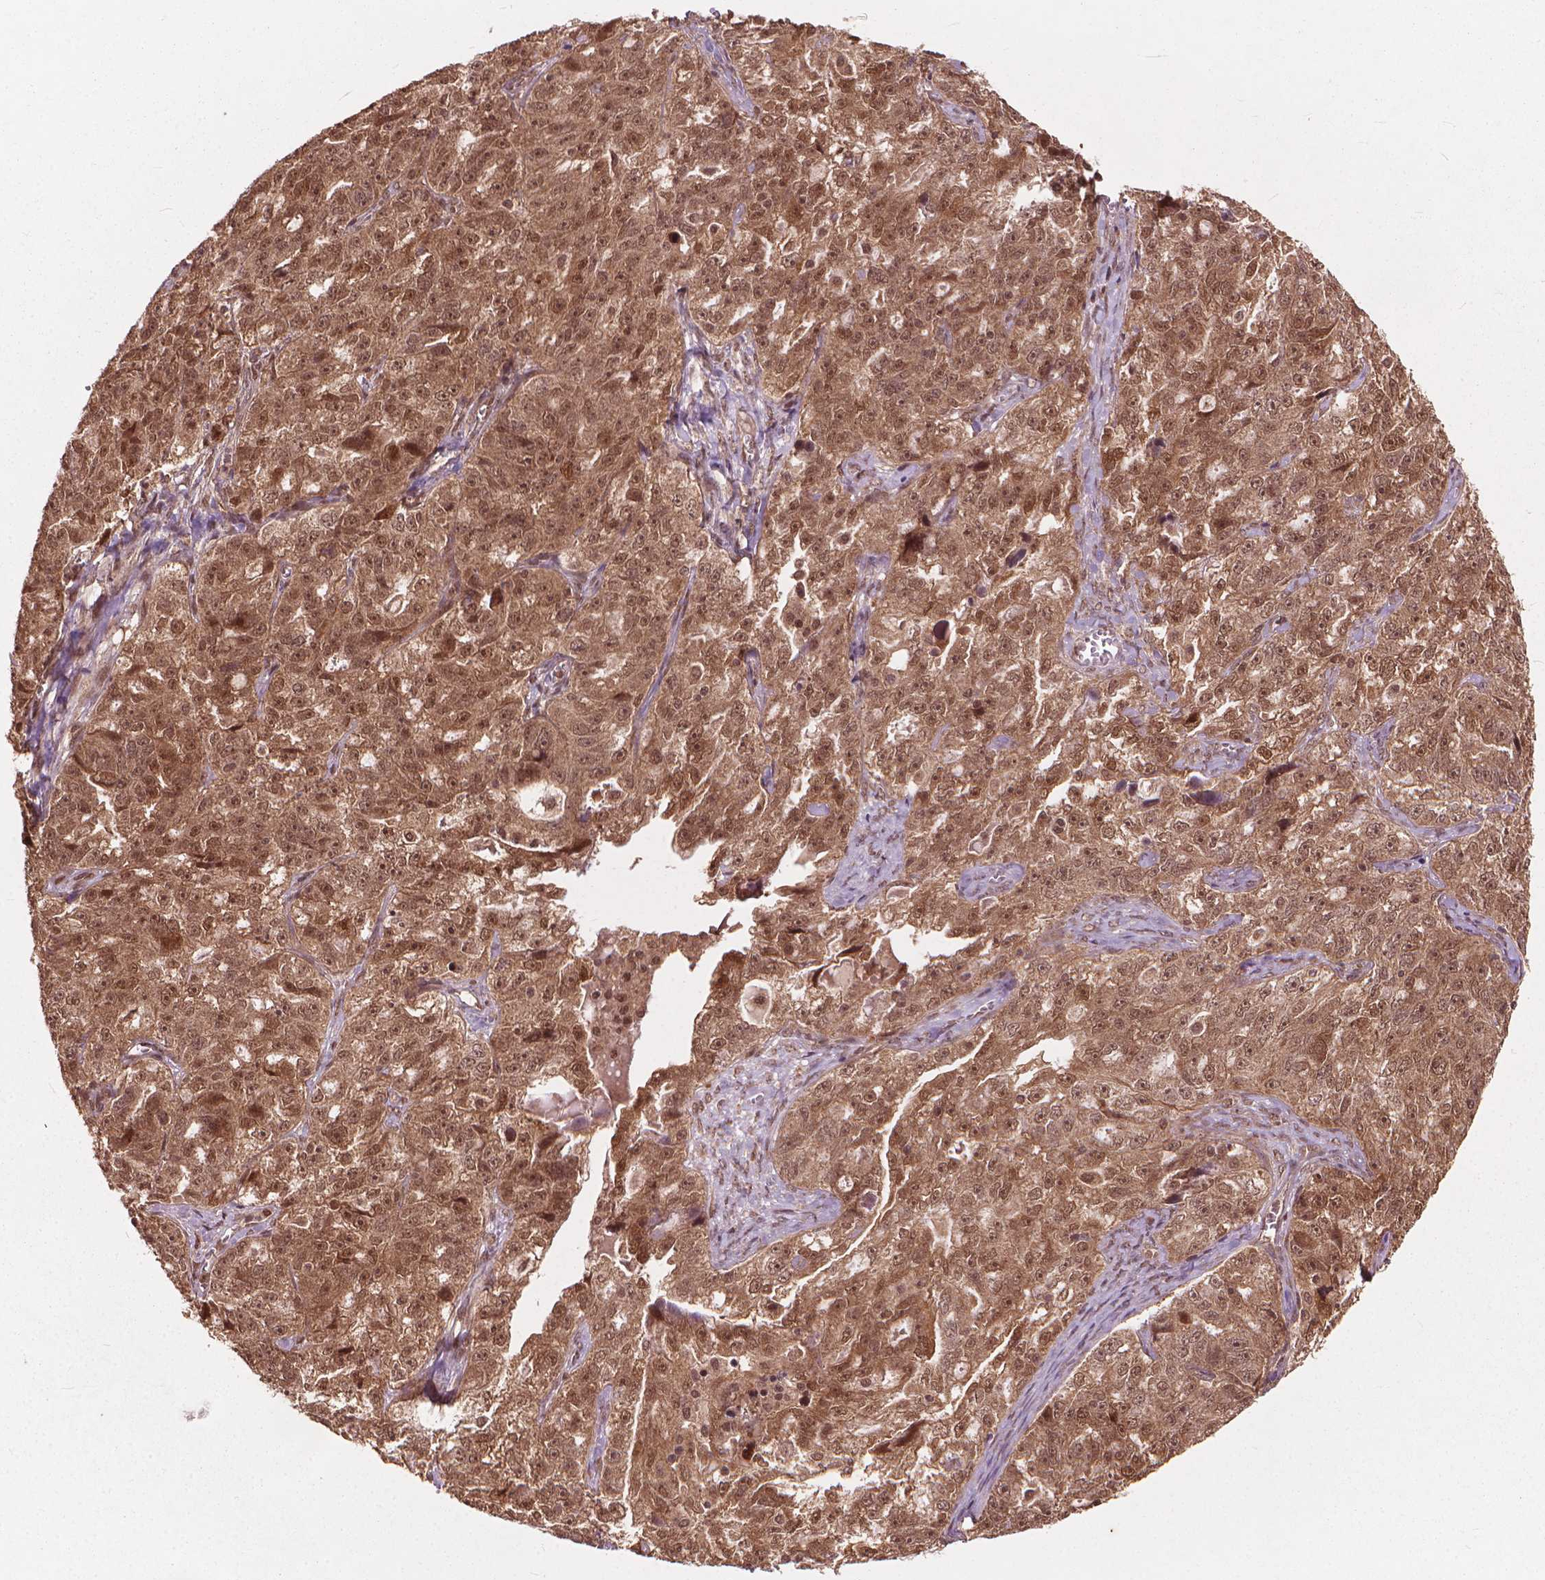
{"staining": {"intensity": "moderate", "quantity": ">75%", "location": "cytoplasmic/membranous,nuclear"}, "tissue": "ovarian cancer", "cell_type": "Tumor cells", "image_type": "cancer", "snomed": [{"axis": "morphology", "description": "Cystadenocarcinoma, serous, NOS"}, {"axis": "topography", "description": "Ovary"}], "caption": "The micrograph reveals immunohistochemical staining of serous cystadenocarcinoma (ovarian). There is moderate cytoplasmic/membranous and nuclear positivity is present in about >75% of tumor cells.", "gene": "SSU72", "patient": {"sex": "female", "age": 51}}